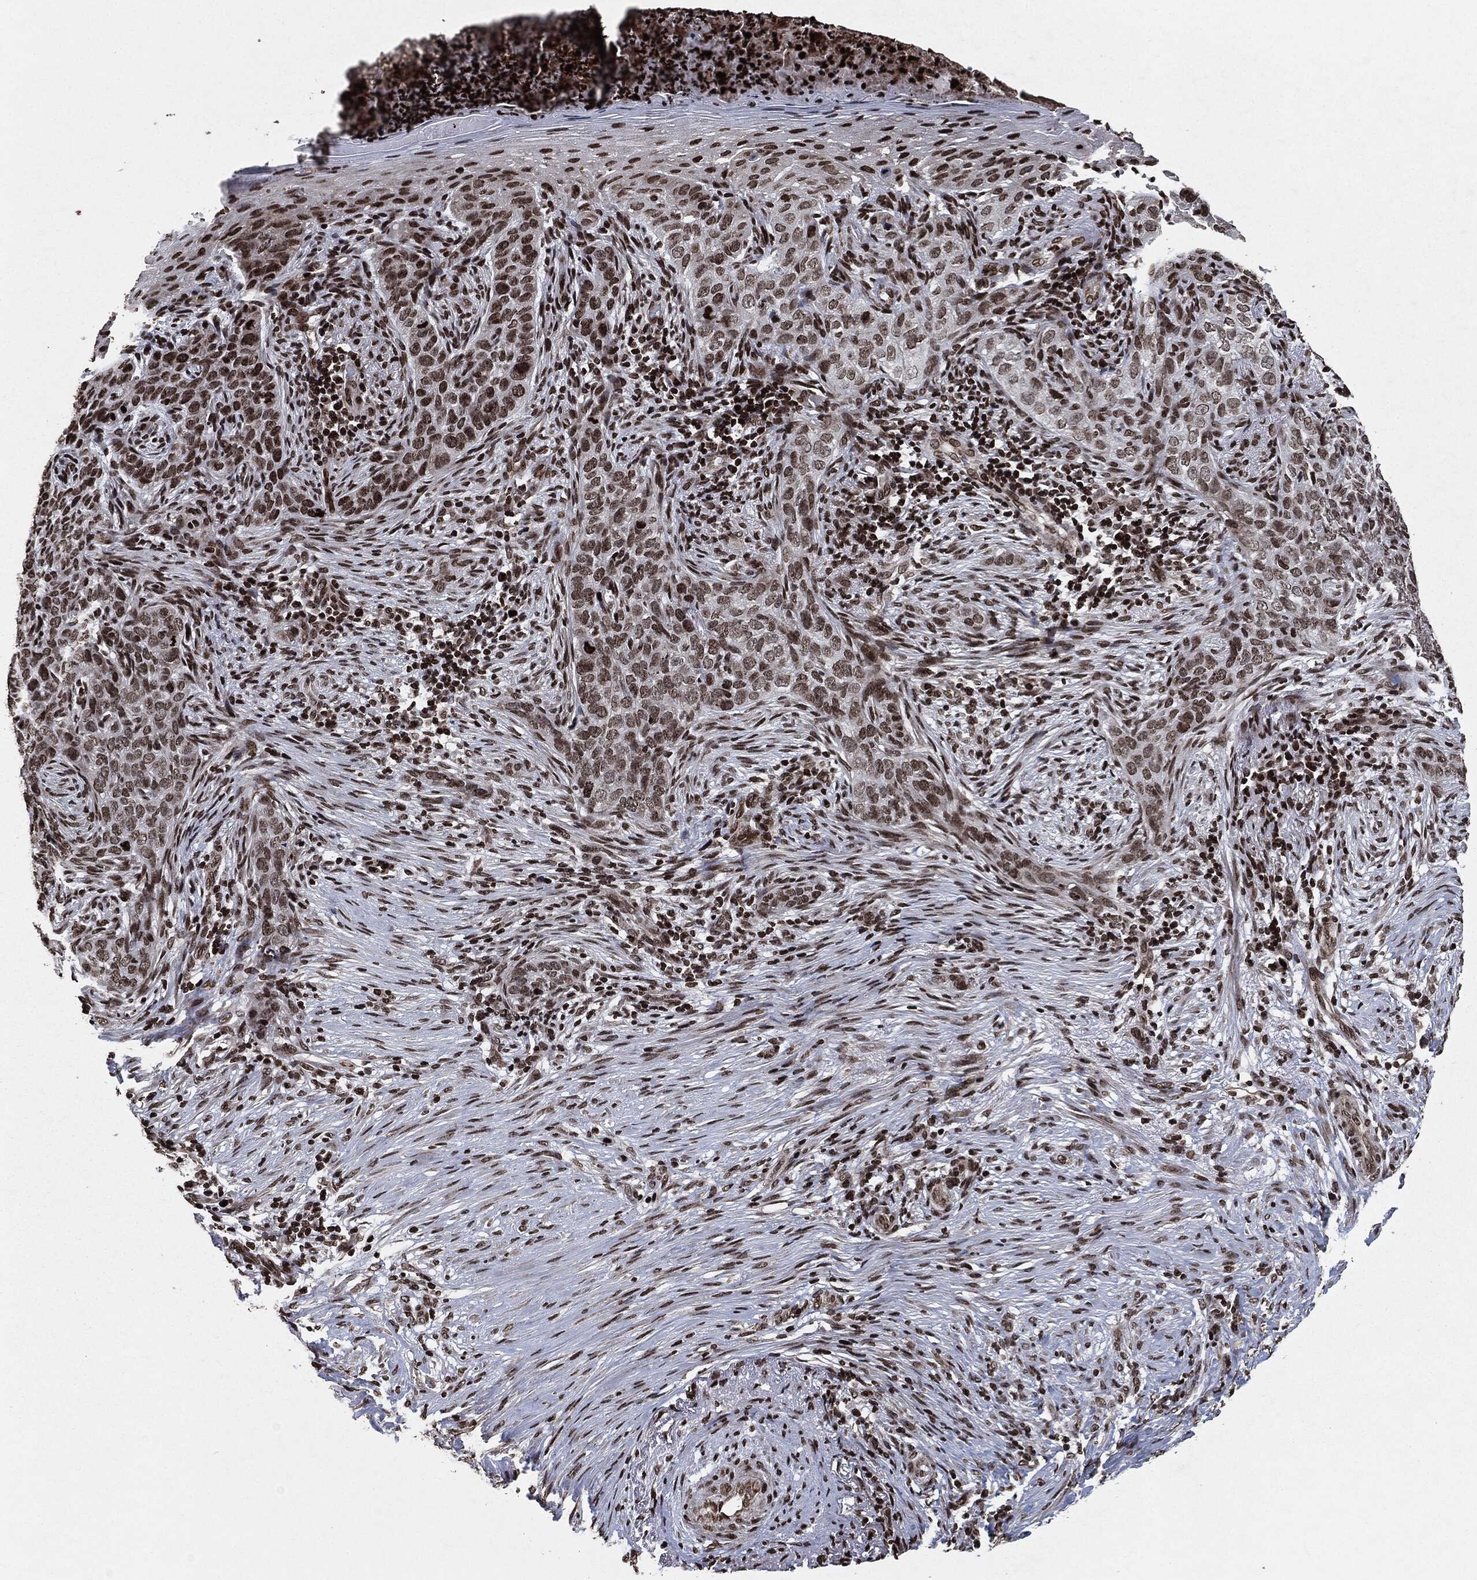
{"staining": {"intensity": "moderate", "quantity": "25%-75%", "location": "nuclear"}, "tissue": "skin cancer", "cell_type": "Tumor cells", "image_type": "cancer", "snomed": [{"axis": "morphology", "description": "Squamous cell carcinoma, NOS"}, {"axis": "topography", "description": "Skin"}], "caption": "IHC (DAB (3,3'-diaminobenzidine)) staining of human skin cancer reveals moderate nuclear protein positivity in about 25%-75% of tumor cells. (DAB IHC with brightfield microscopy, high magnification).", "gene": "JUN", "patient": {"sex": "male", "age": 88}}